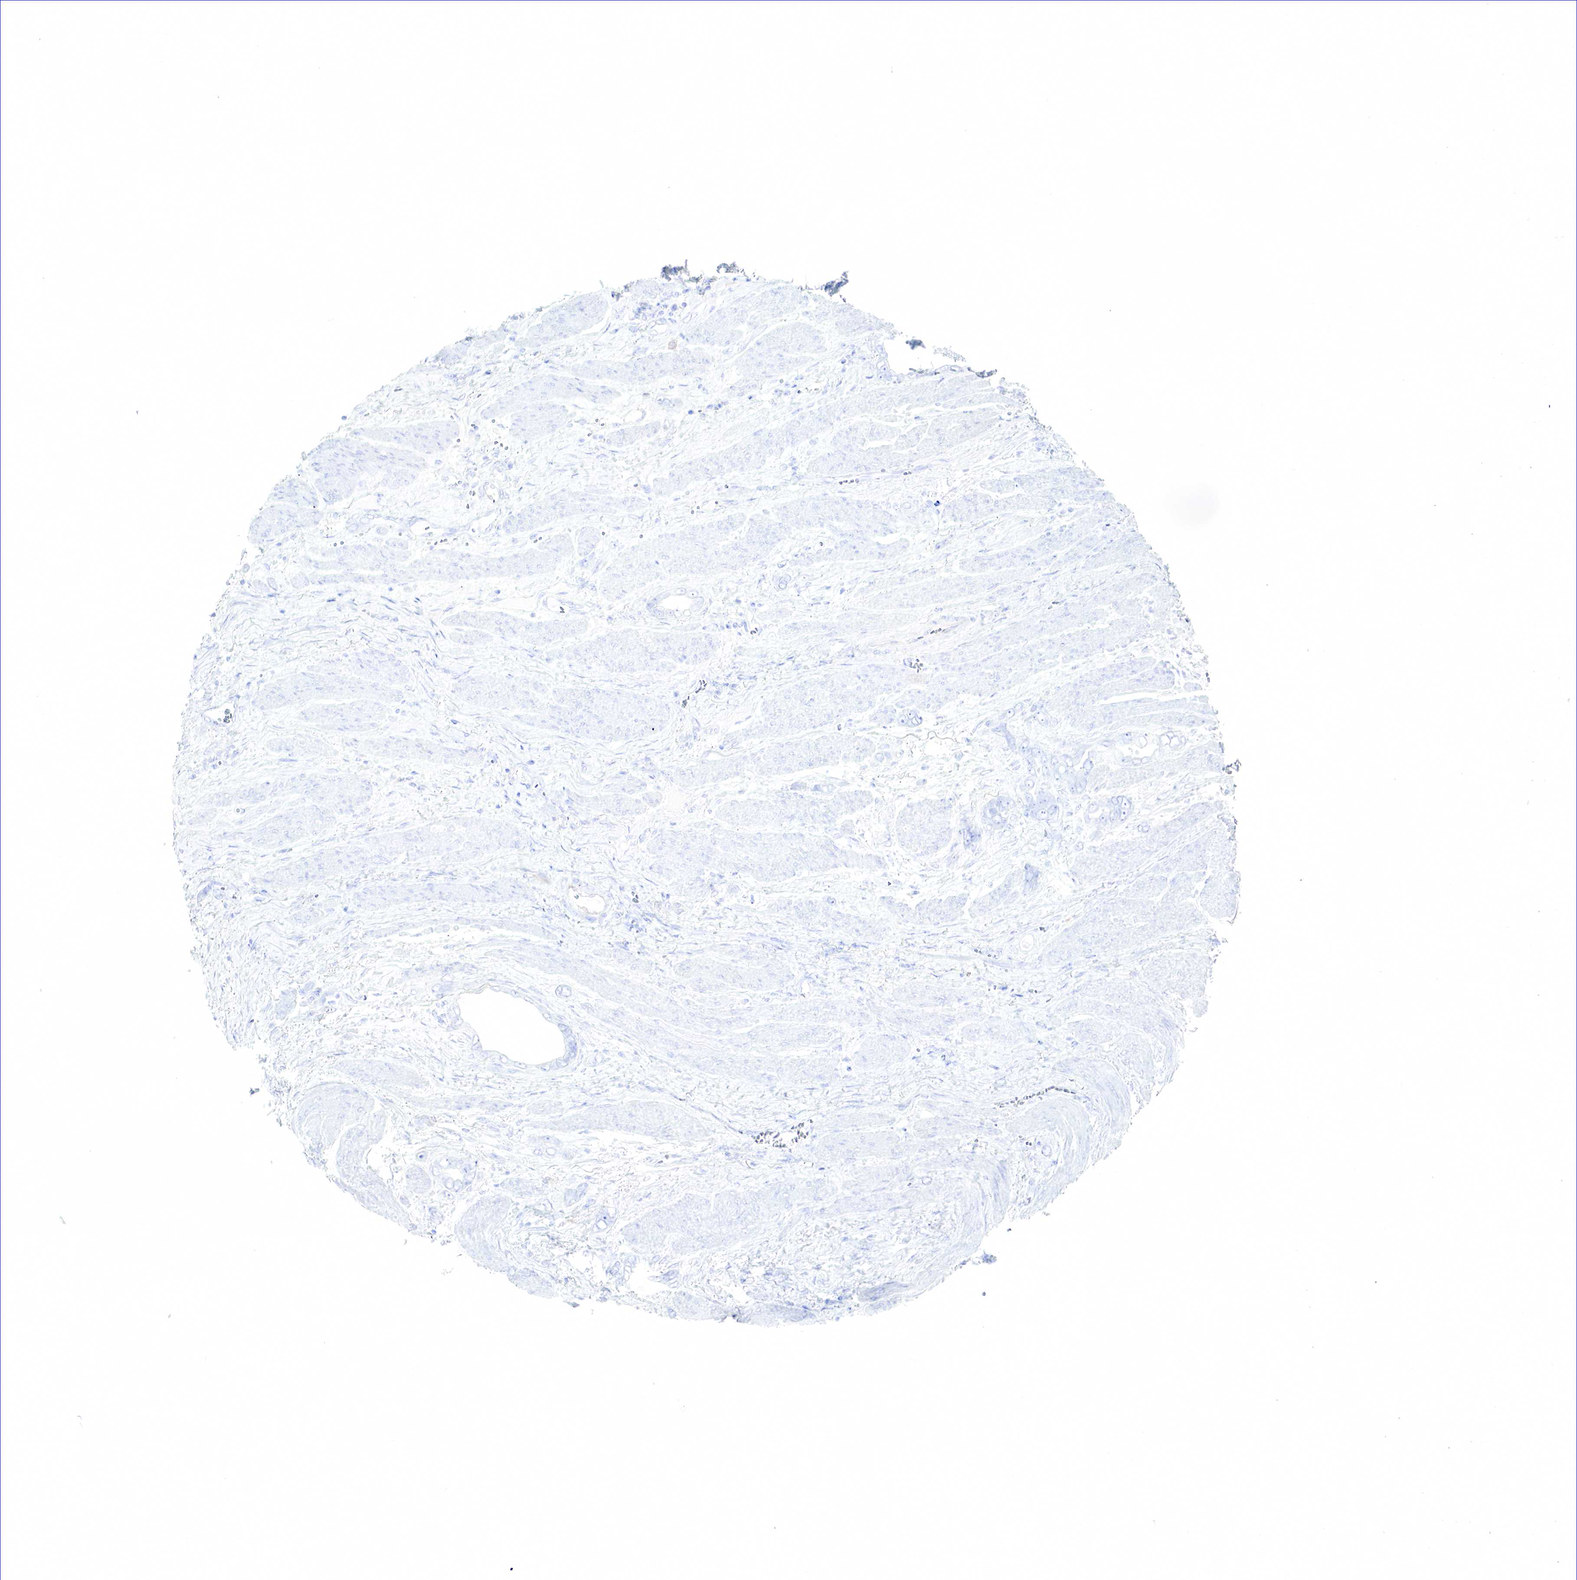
{"staining": {"intensity": "negative", "quantity": "none", "location": "none"}, "tissue": "stomach cancer", "cell_type": "Tumor cells", "image_type": "cancer", "snomed": [{"axis": "morphology", "description": "Adenocarcinoma, NOS"}, {"axis": "topography", "description": "Stomach"}], "caption": "High magnification brightfield microscopy of stomach cancer (adenocarcinoma) stained with DAB (brown) and counterstained with hematoxylin (blue): tumor cells show no significant staining.", "gene": "TNFRSF8", "patient": {"sex": "male", "age": 78}}